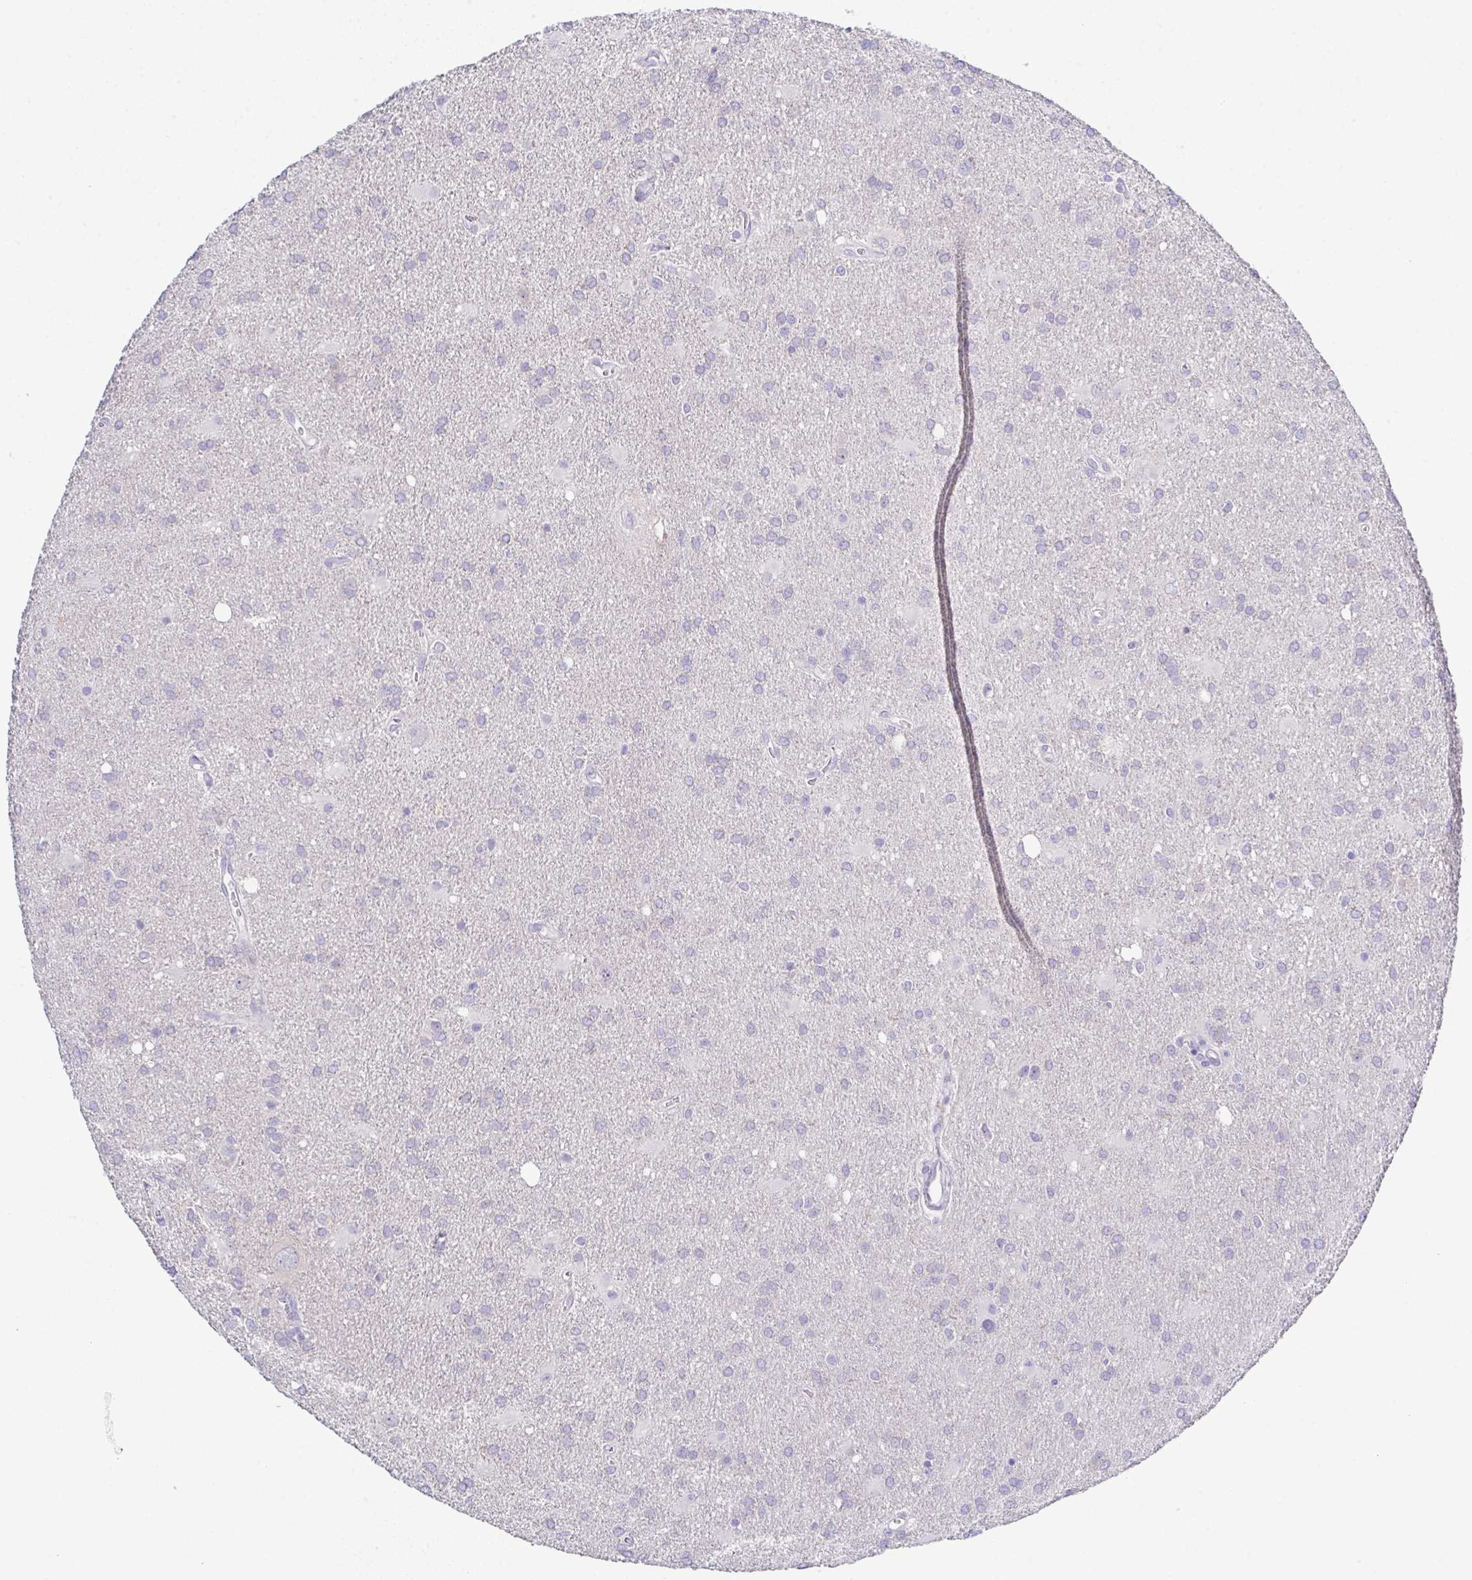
{"staining": {"intensity": "negative", "quantity": "none", "location": "none"}, "tissue": "glioma", "cell_type": "Tumor cells", "image_type": "cancer", "snomed": [{"axis": "morphology", "description": "Glioma, malignant, Low grade"}, {"axis": "topography", "description": "Brain"}], "caption": "A high-resolution micrograph shows immunohistochemistry staining of malignant glioma (low-grade), which exhibits no significant expression in tumor cells.", "gene": "CFAP97D1", "patient": {"sex": "male", "age": 66}}